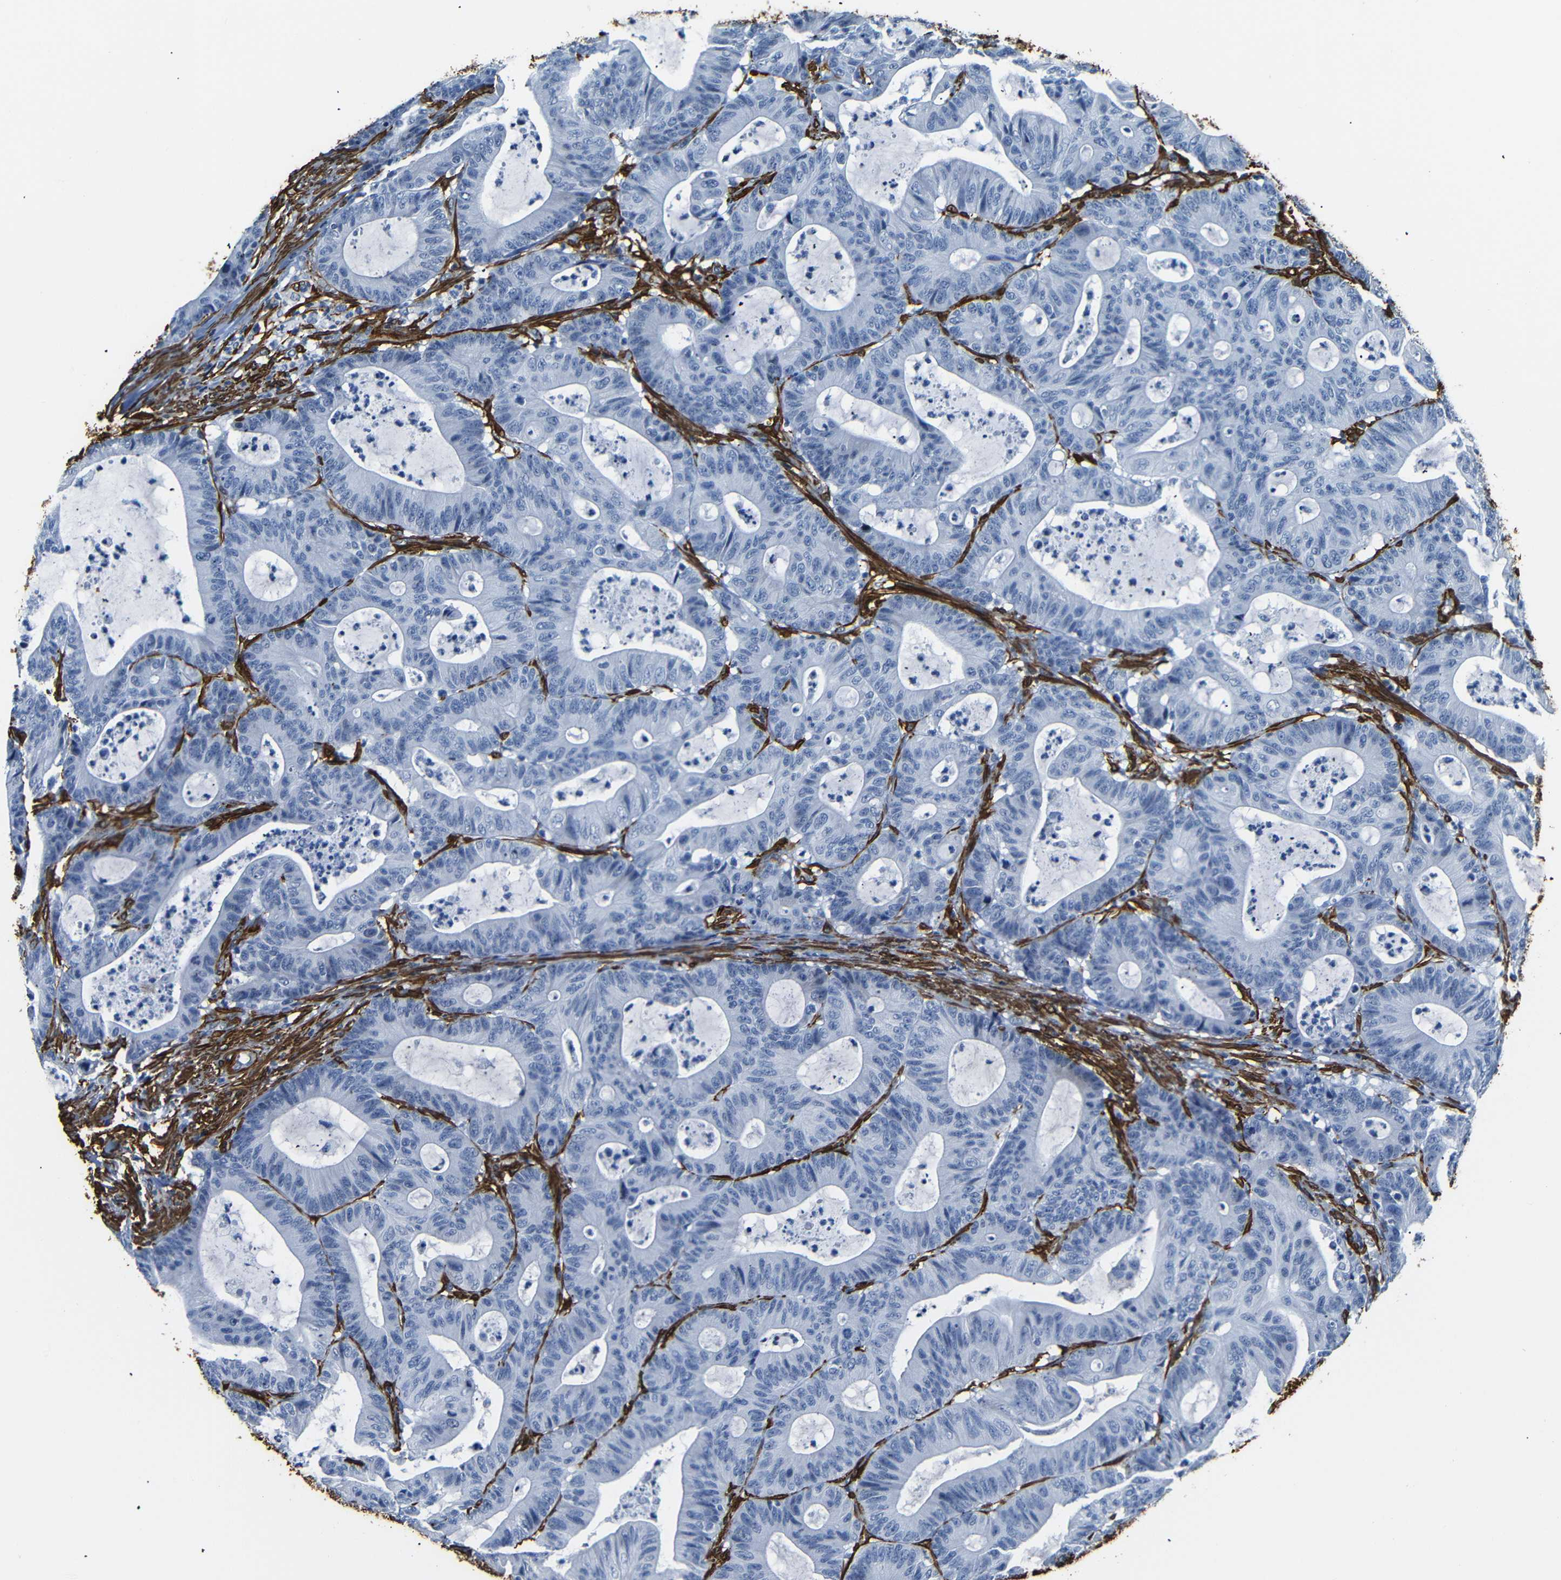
{"staining": {"intensity": "negative", "quantity": "none", "location": "none"}, "tissue": "colorectal cancer", "cell_type": "Tumor cells", "image_type": "cancer", "snomed": [{"axis": "morphology", "description": "Adenocarcinoma, NOS"}, {"axis": "topography", "description": "Colon"}], "caption": "Colorectal adenocarcinoma stained for a protein using immunohistochemistry exhibits no staining tumor cells.", "gene": "ACTA2", "patient": {"sex": "female", "age": 84}}